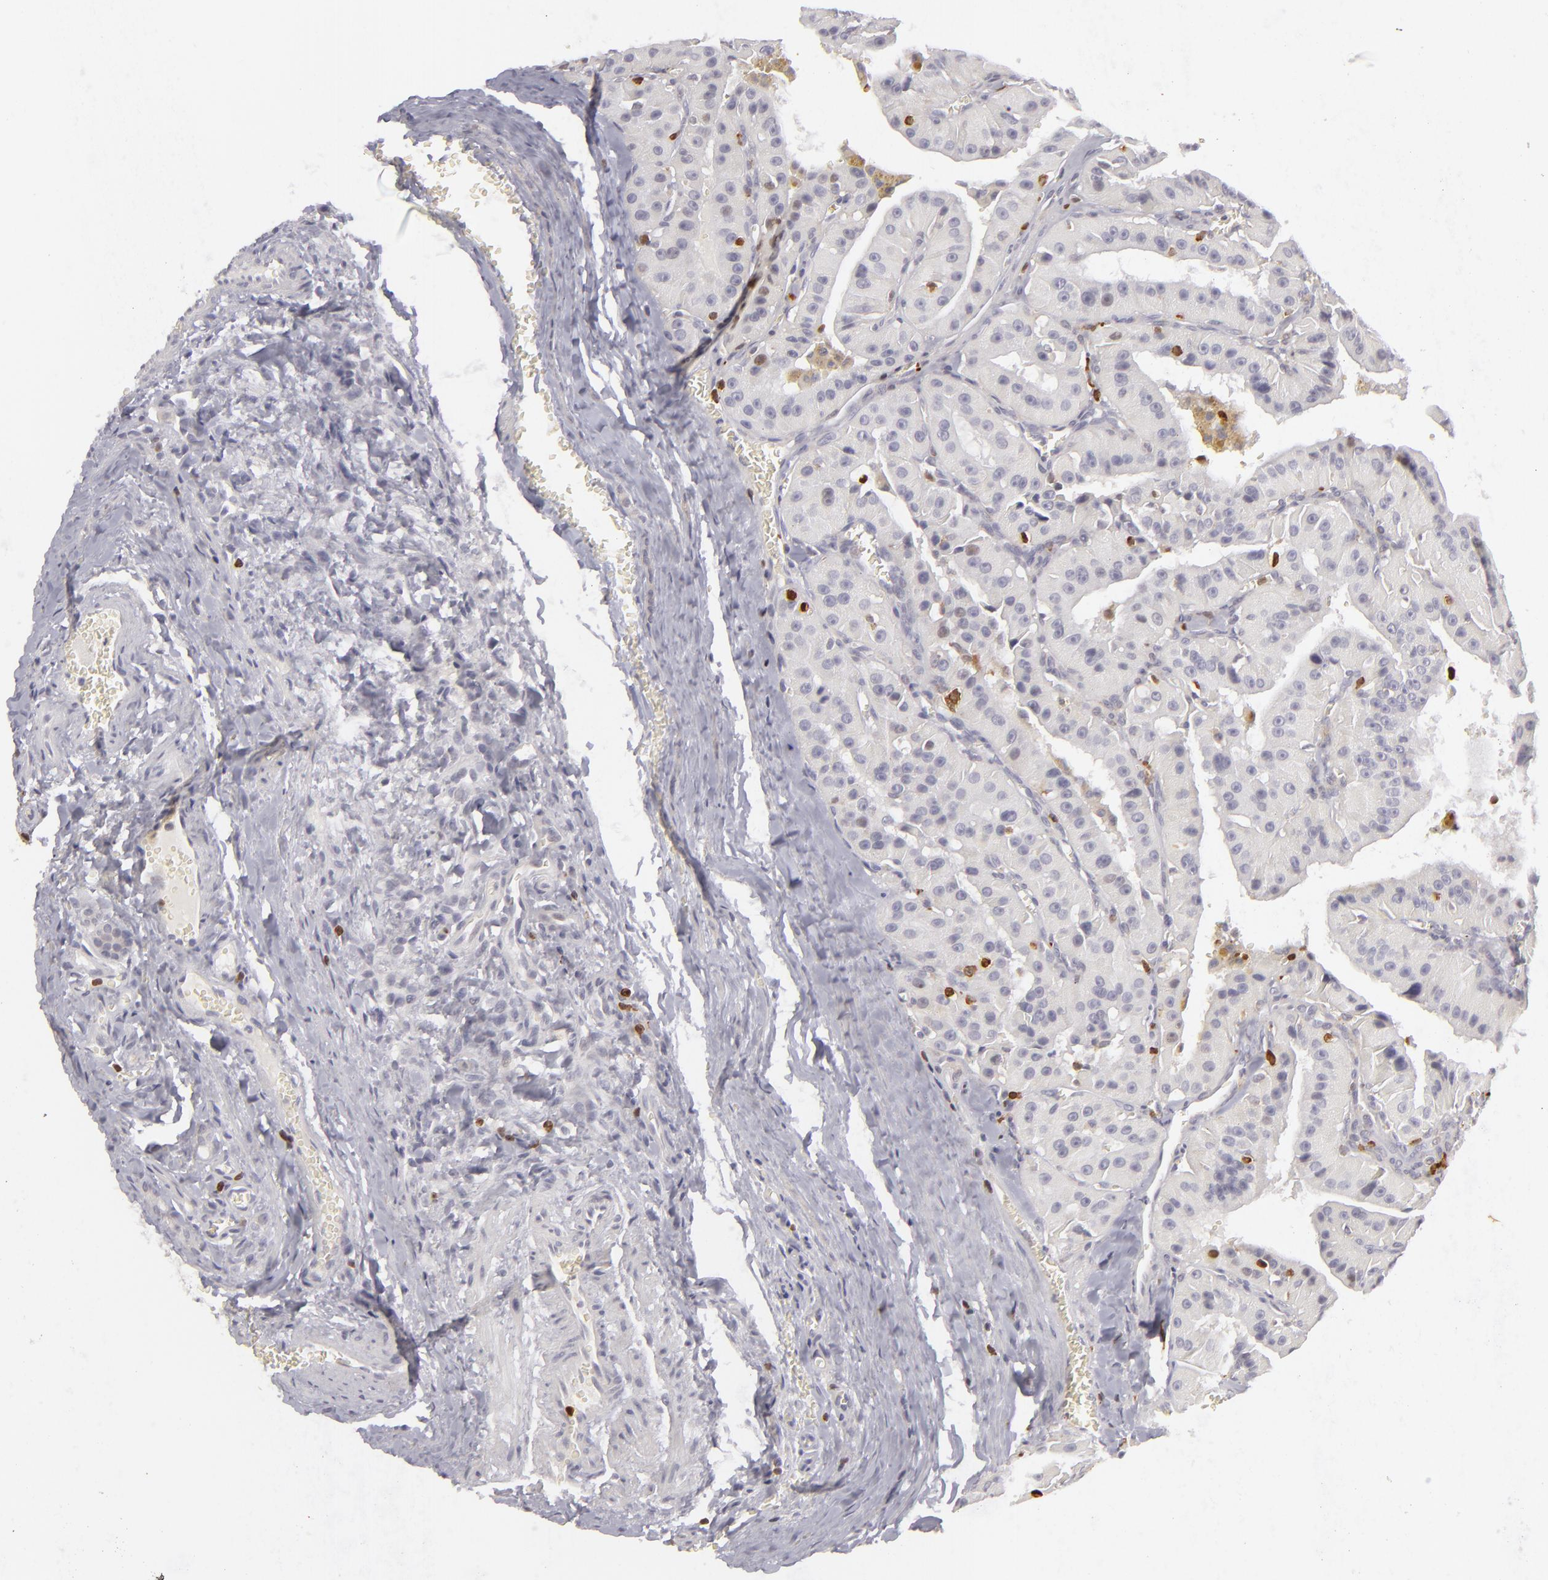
{"staining": {"intensity": "negative", "quantity": "none", "location": "none"}, "tissue": "thyroid cancer", "cell_type": "Tumor cells", "image_type": "cancer", "snomed": [{"axis": "morphology", "description": "Carcinoma, NOS"}, {"axis": "topography", "description": "Thyroid gland"}], "caption": "The image exhibits no significant staining in tumor cells of thyroid cancer (carcinoma).", "gene": "APOBEC3G", "patient": {"sex": "male", "age": 76}}